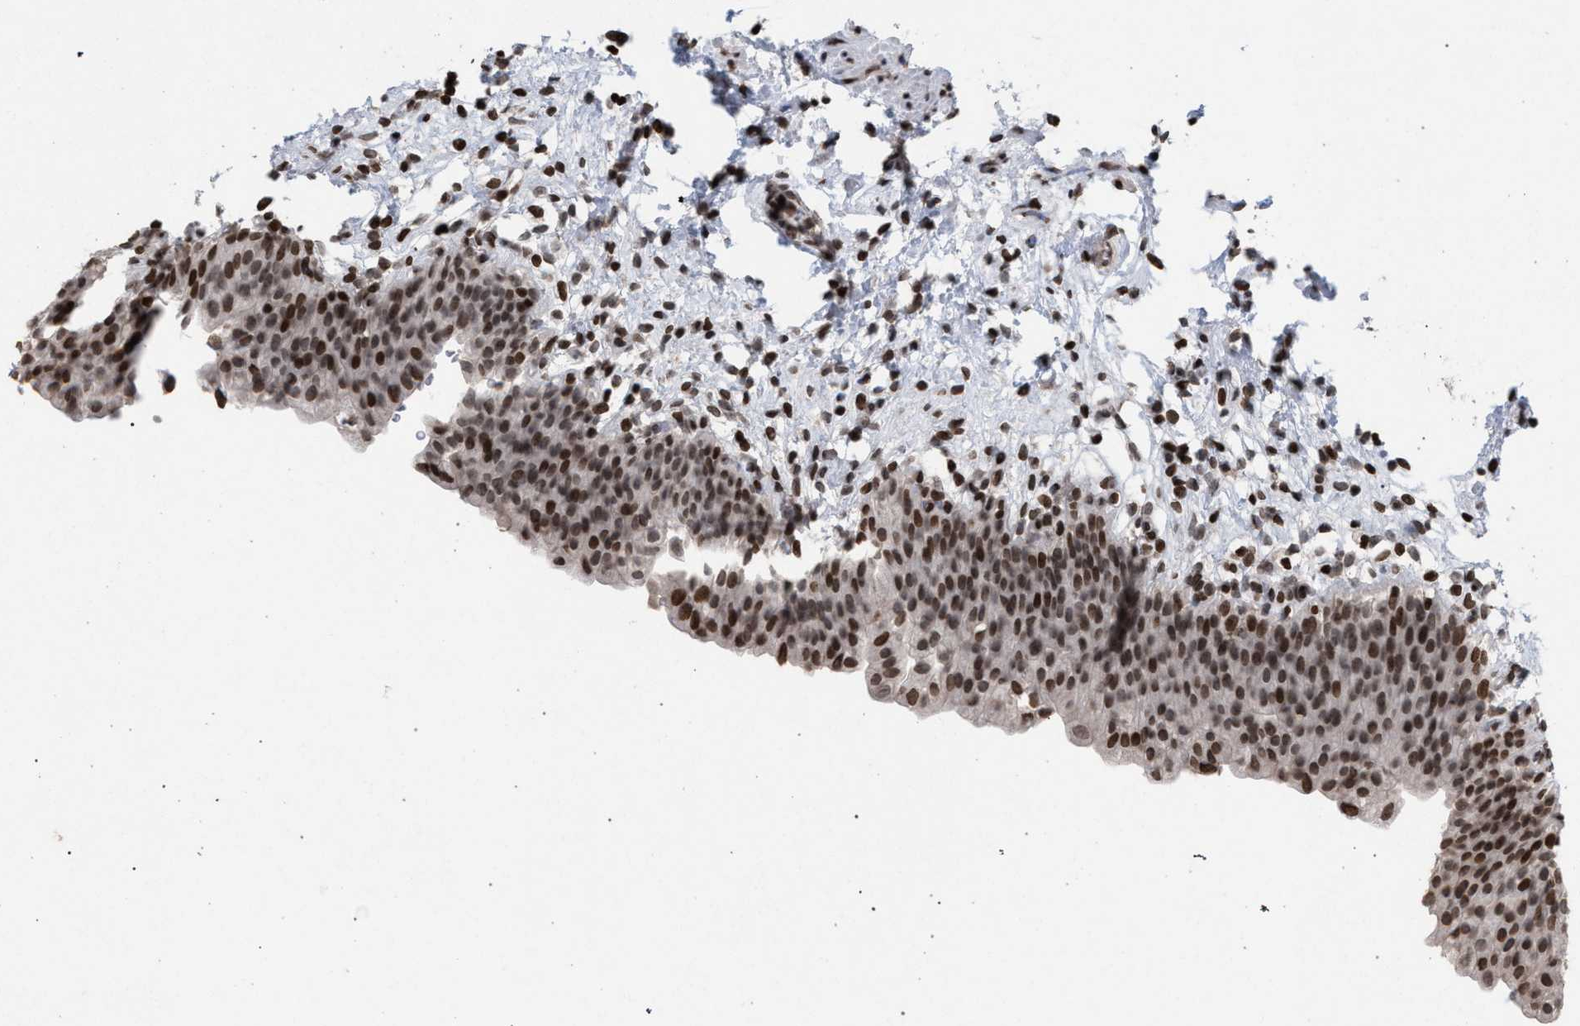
{"staining": {"intensity": "strong", "quantity": ">75%", "location": "nuclear"}, "tissue": "urinary bladder", "cell_type": "Urothelial cells", "image_type": "normal", "snomed": [{"axis": "morphology", "description": "Normal tissue, NOS"}, {"axis": "topography", "description": "Urinary bladder"}], "caption": "Urinary bladder stained for a protein (brown) reveals strong nuclear positive positivity in about >75% of urothelial cells.", "gene": "FOXD3", "patient": {"sex": "male", "age": 37}}